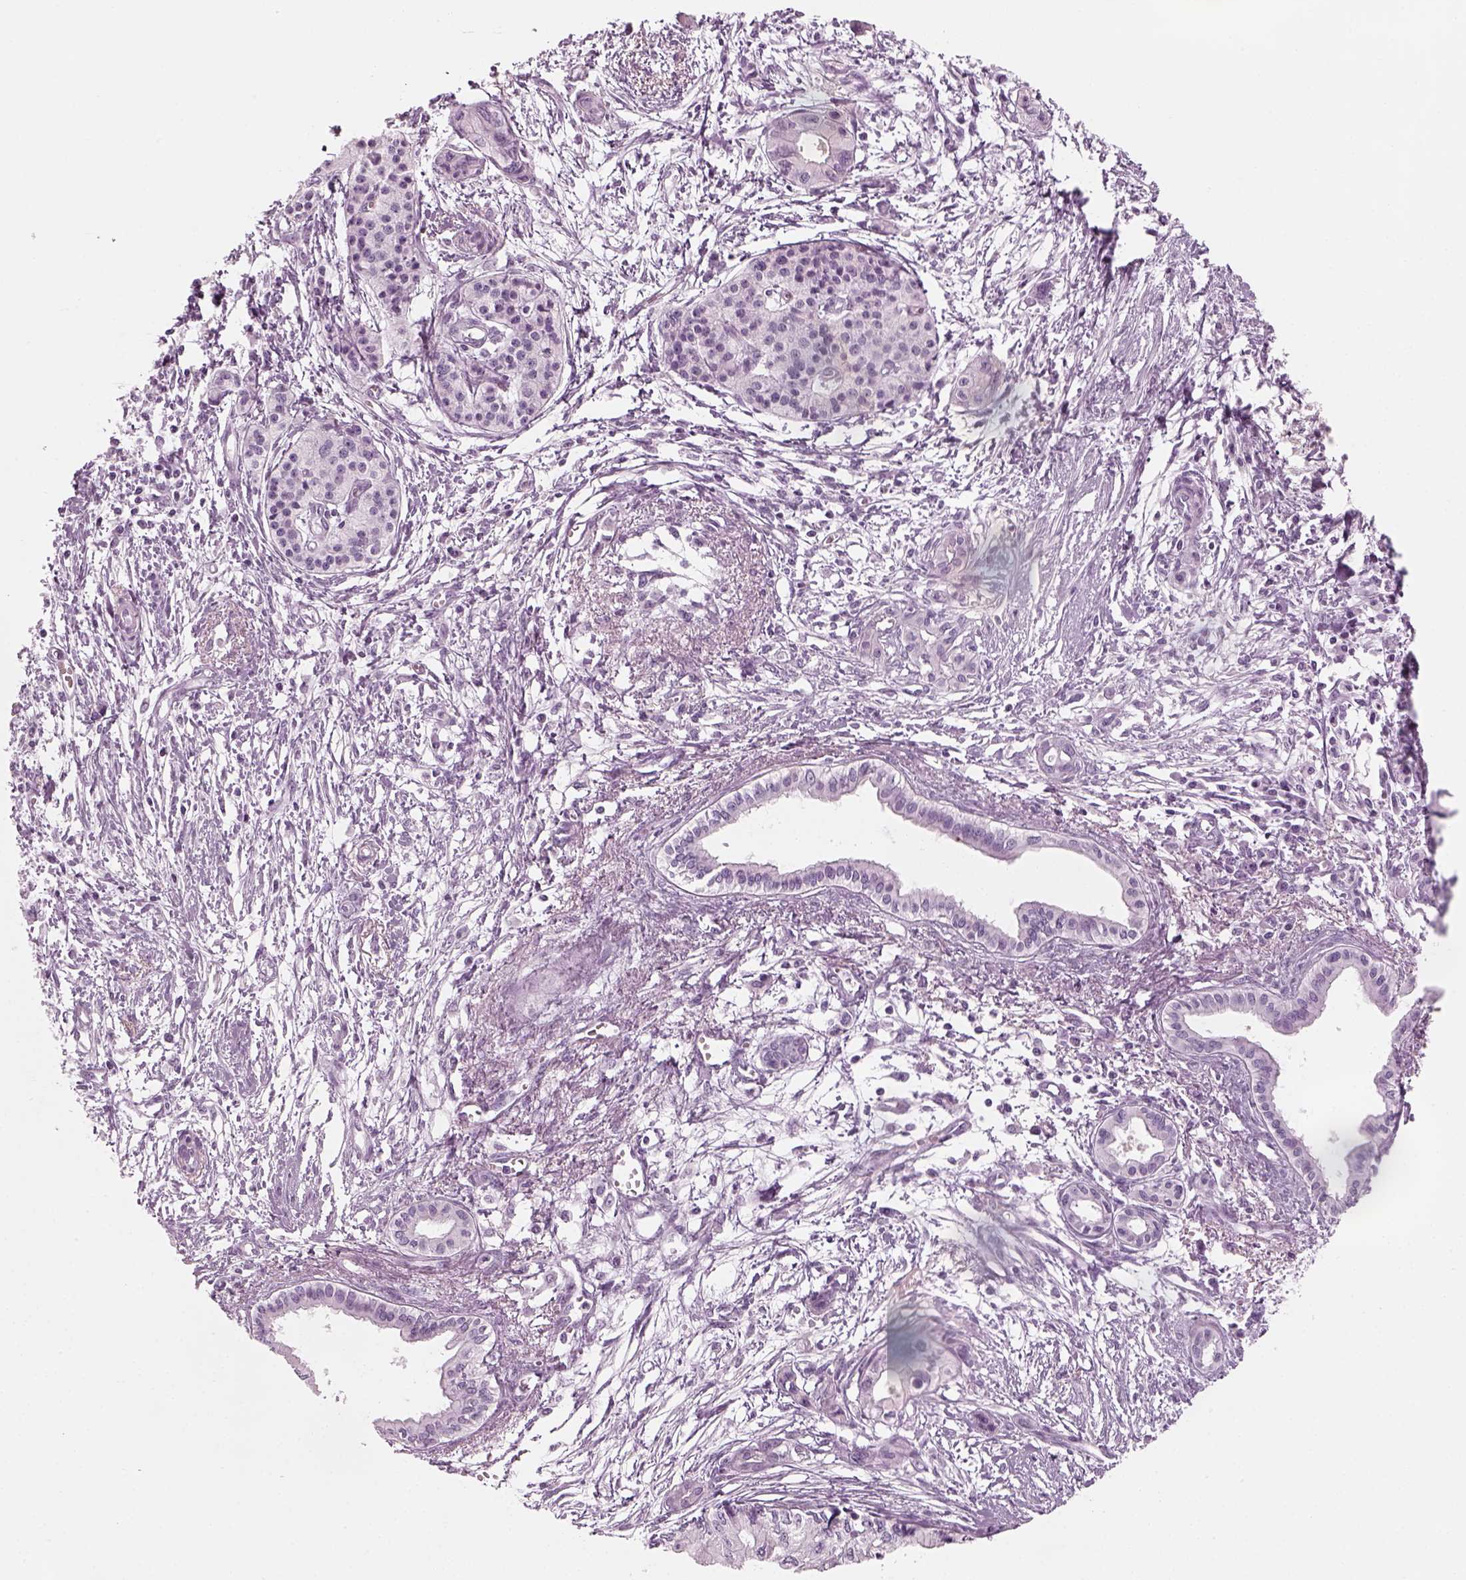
{"staining": {"intensity": "negative", "quantity": "none", "location": "none"}, "tissue": "pancreatic cancer", "cell_type": "Tumor cells", "image_type": "cancer", "snomed": [{"axis": "morphology", "description": "Adenocarcinoma, NOS"}, {"axis": "topography", "description": "Pancreas"}], "caption": "A high-resolution micrograph shows immunohistochemistry (IHC) staining of adenocarcinoma (pancreatic), which demonstrates no significant expression in tumor cells.", "gene": "SAG", "patient": {"sex": "female", "age": 76}}